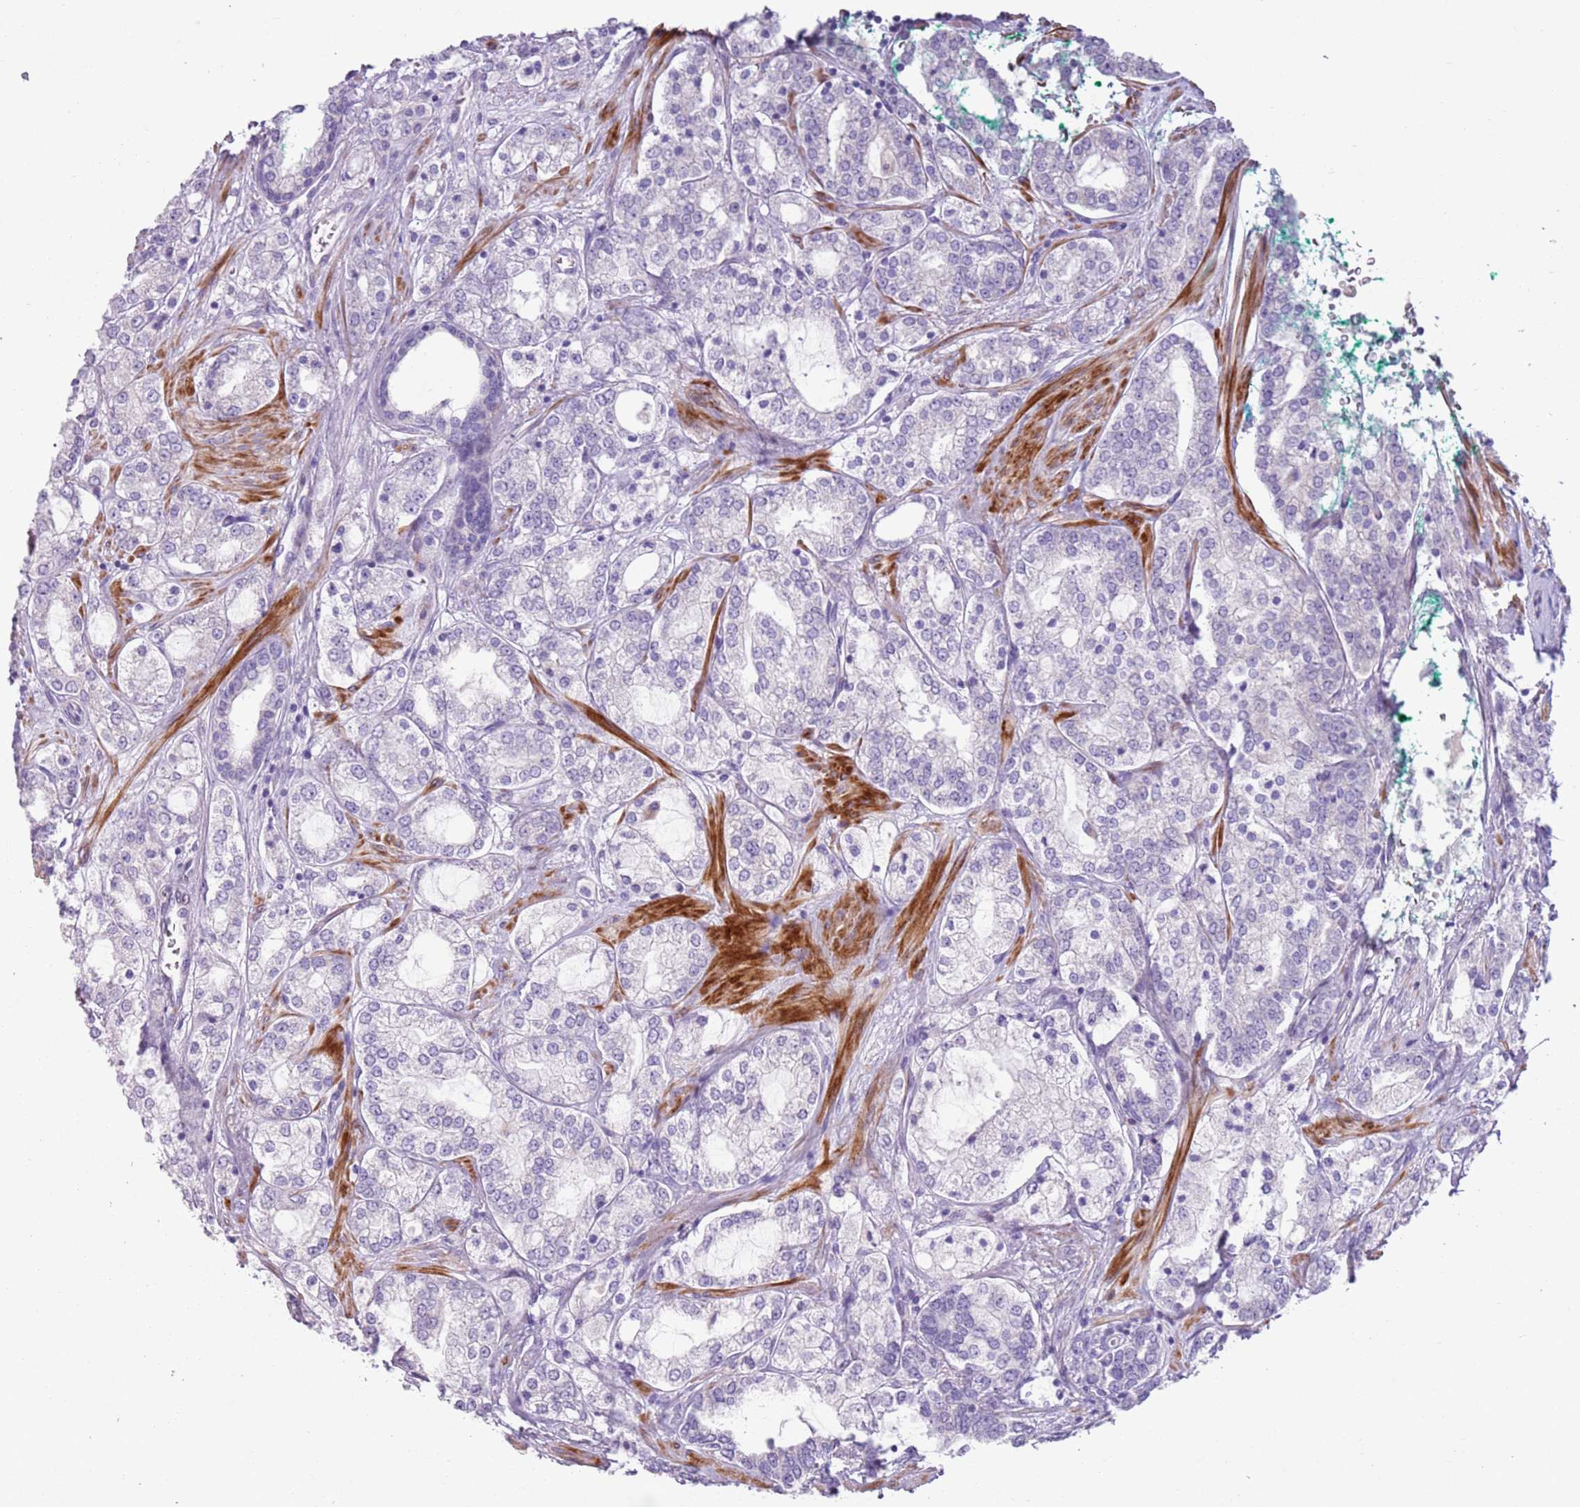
{"staining": {"intensity": "negative", "quantity": "none", "location": "none"}, "tissue": "prostate cancer", "cell_type": "Tumor cells", "image_type": "cancer", "snomed": [{"axis": "morphology", "description": "Adenocarcinoma, High grade"}, {"axis": "topography", "description": "Prostate"}], "caption": "A histopathology image of human prostate cancer is negative for staining in tumor cells.", "gene": "ZNF239", "patient": {"sex": "male", "age": 64}}